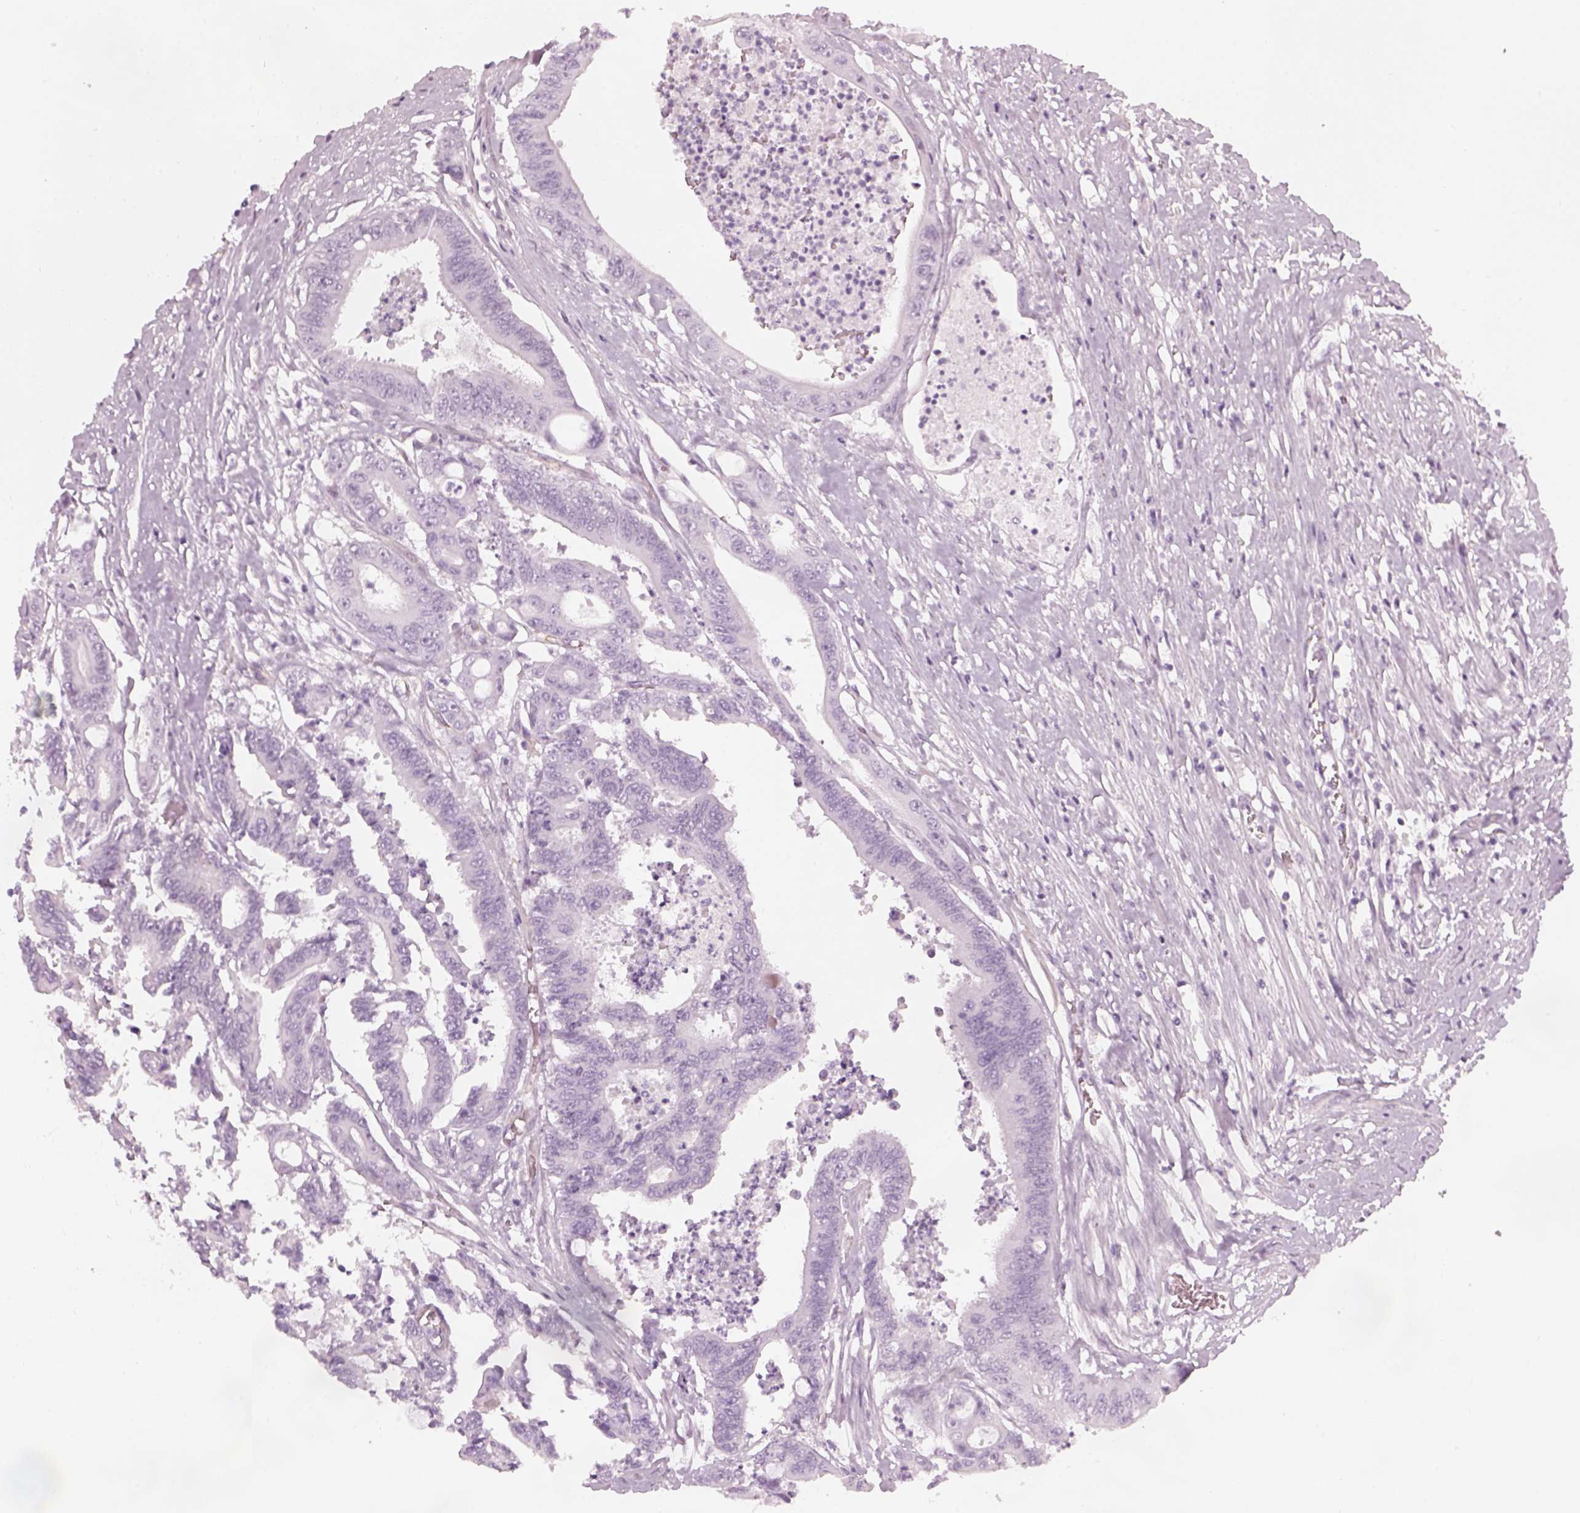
{"staining": {"intensity": "negative", "quantity": "none", "location": "none"}, "tissue": "colorectal cancer", "cell_type": "Tumor cells", "image_type": "cancer", "snomed": [{"axis": "morphology", "description": "Adenocarcinoma, NOS"}, {"axis": "topography", "description": "Rectum"}], "caption": "Tumor cells are negative for brown protein staining in adenocarcinoma (colorectal).", "gene": "GAS2L2", "patient": {"sex": "male", "age": 54}}